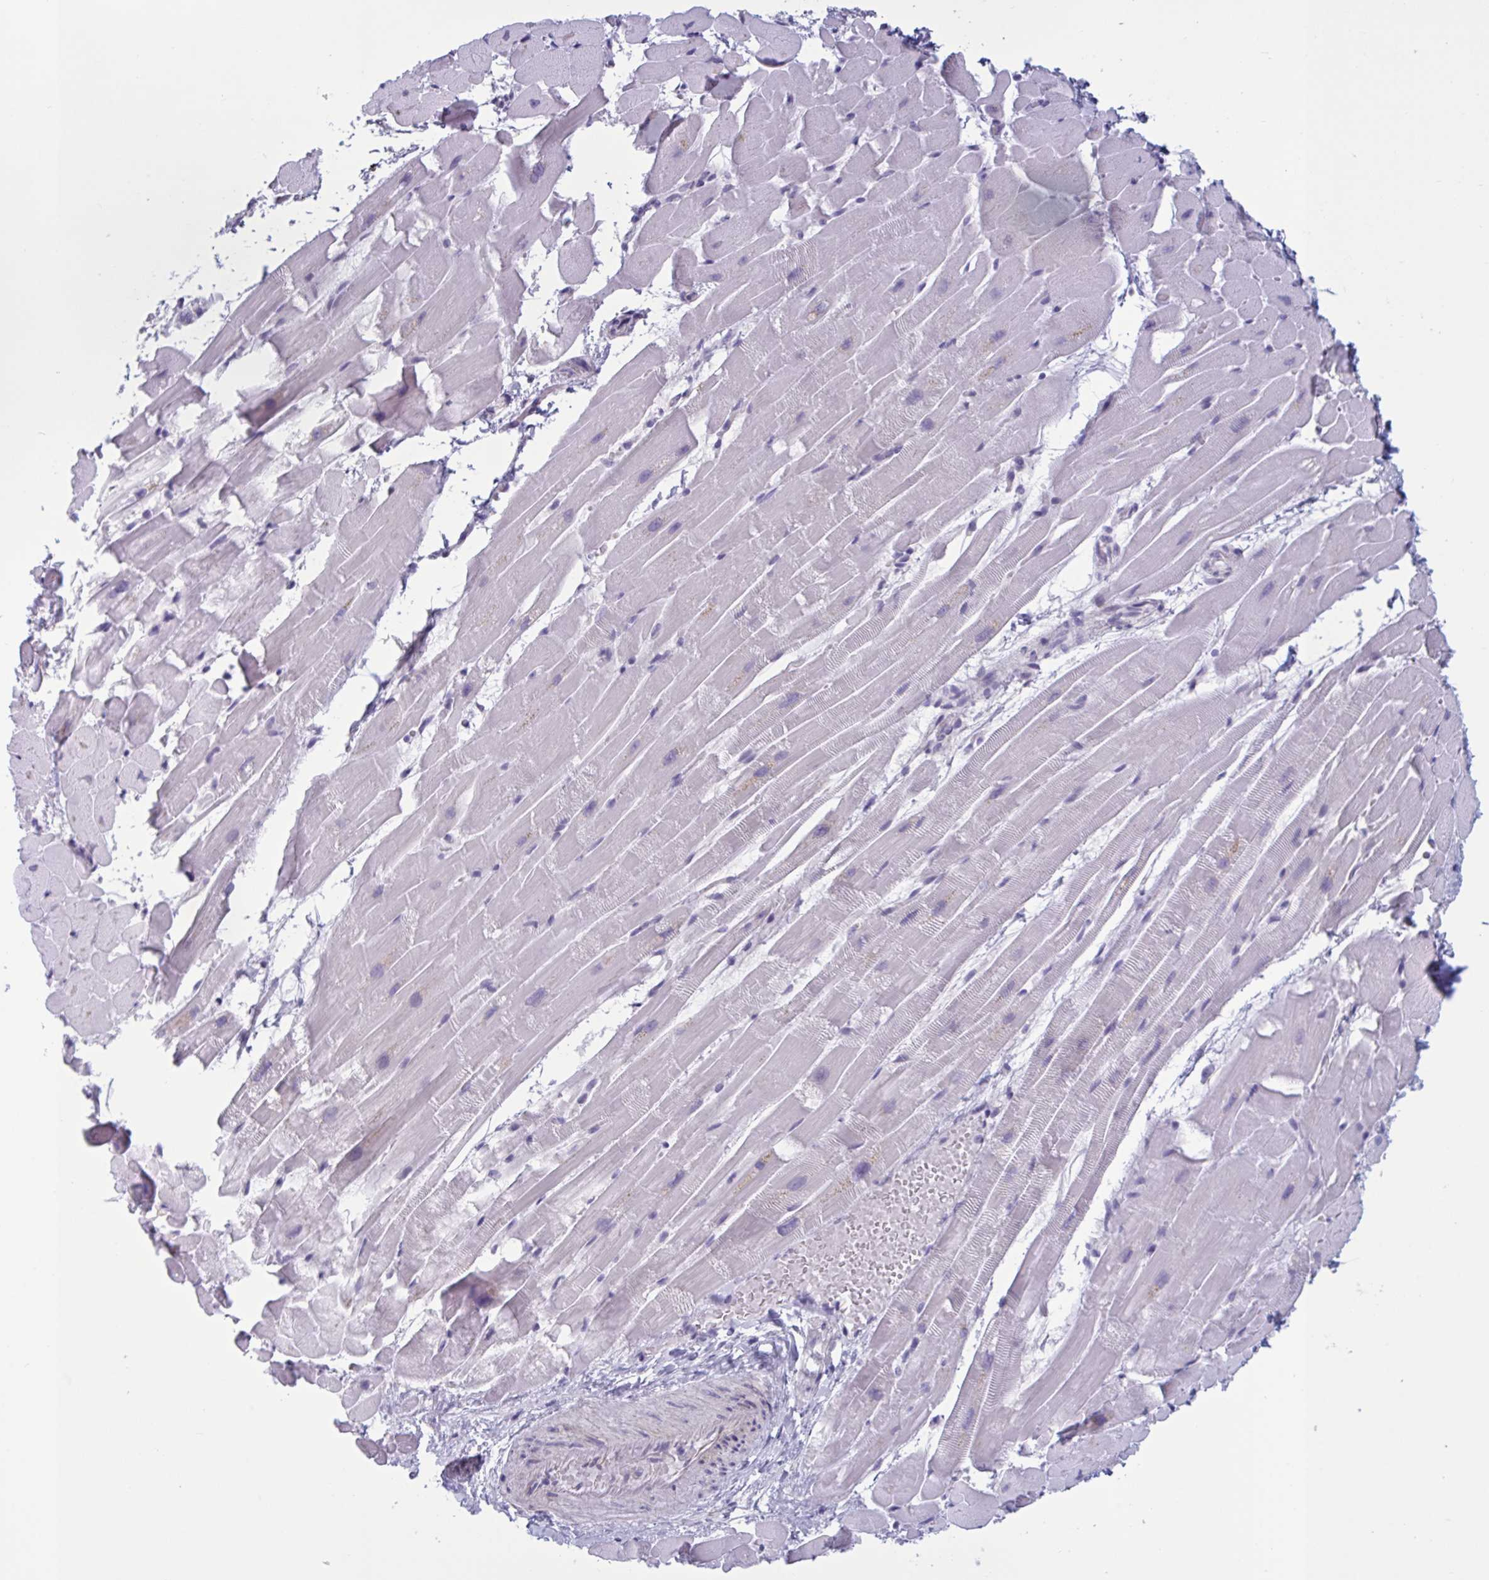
{"staining": {"intensity": "negative", "quantity": "none", "location": "none"}, "tissue": "heart muscle", "cell_type": "Cardiomyocytes", "image_type": "normal", "snomed": [{"axis": "morphology", "description": "Normal tissue, NOS"}, {"axis": "topography", "description": "Heart"}], "caption": "Immunohistochemistry photomicrograph of normal human heart muscle stained for a protein (brown), which shows no staining in cardiomyocytes.", "gene": "OR1L3", "patient": {"sex": "male", "age": 37}}